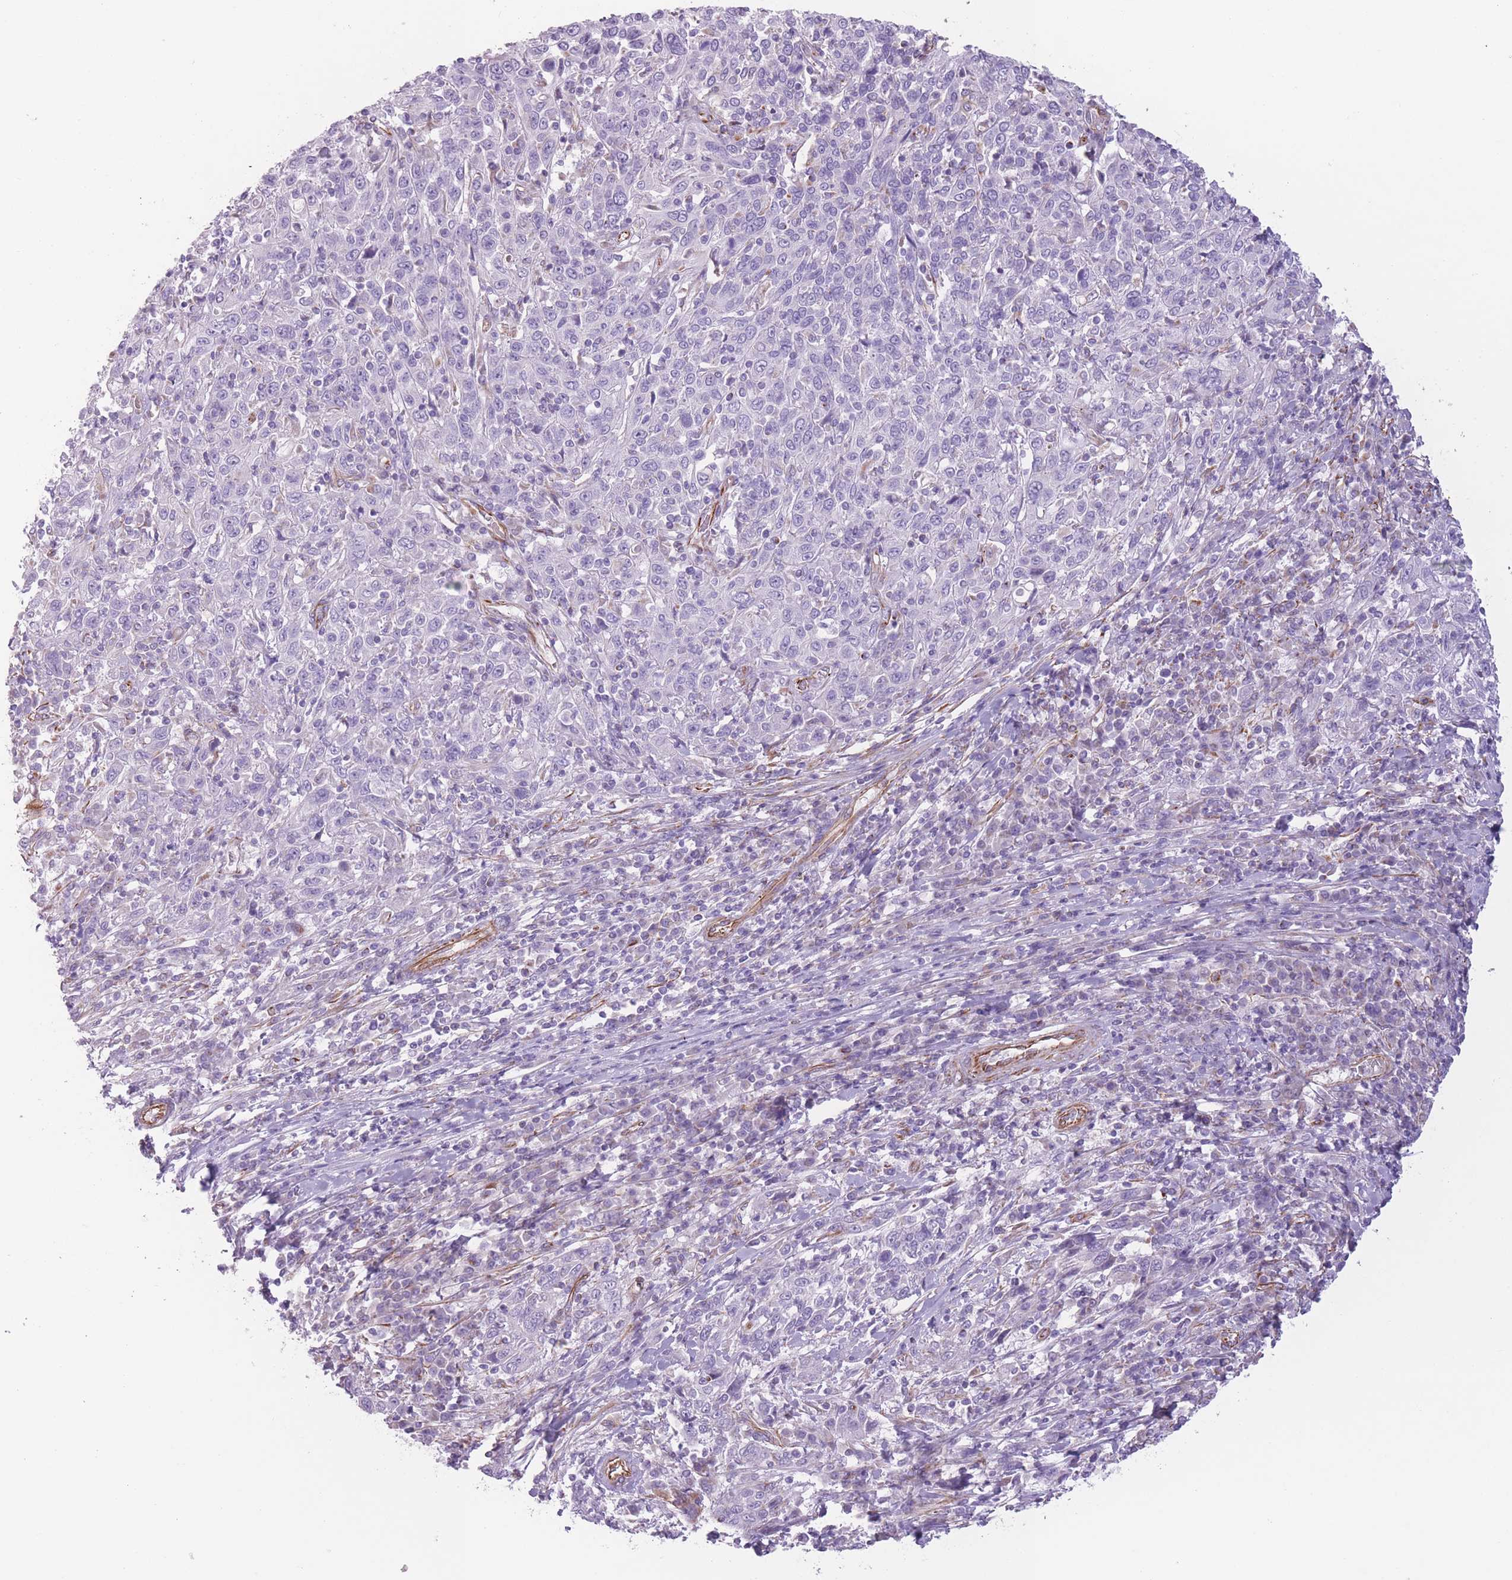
{"staining": {"intensity": "negative", "quantity": "none", "location": "none"}, "tissue": "cervical cancer", "cell_type": "Tumor cells", "image_type": "cancer", "snomed": [{"axis": "morphology", "description": "Squamous cell carcinoma, NOS"}, {"axis": "topography", "description": "Cervix"}], "caption": "Human squamous cell carcinoma (cervical) stained for a protein using immunohistochemistry (IHC) exhibits no staining in tumor cells.", "gene": "PTCD1", "patient": {"sex": "female", "age": 46}}